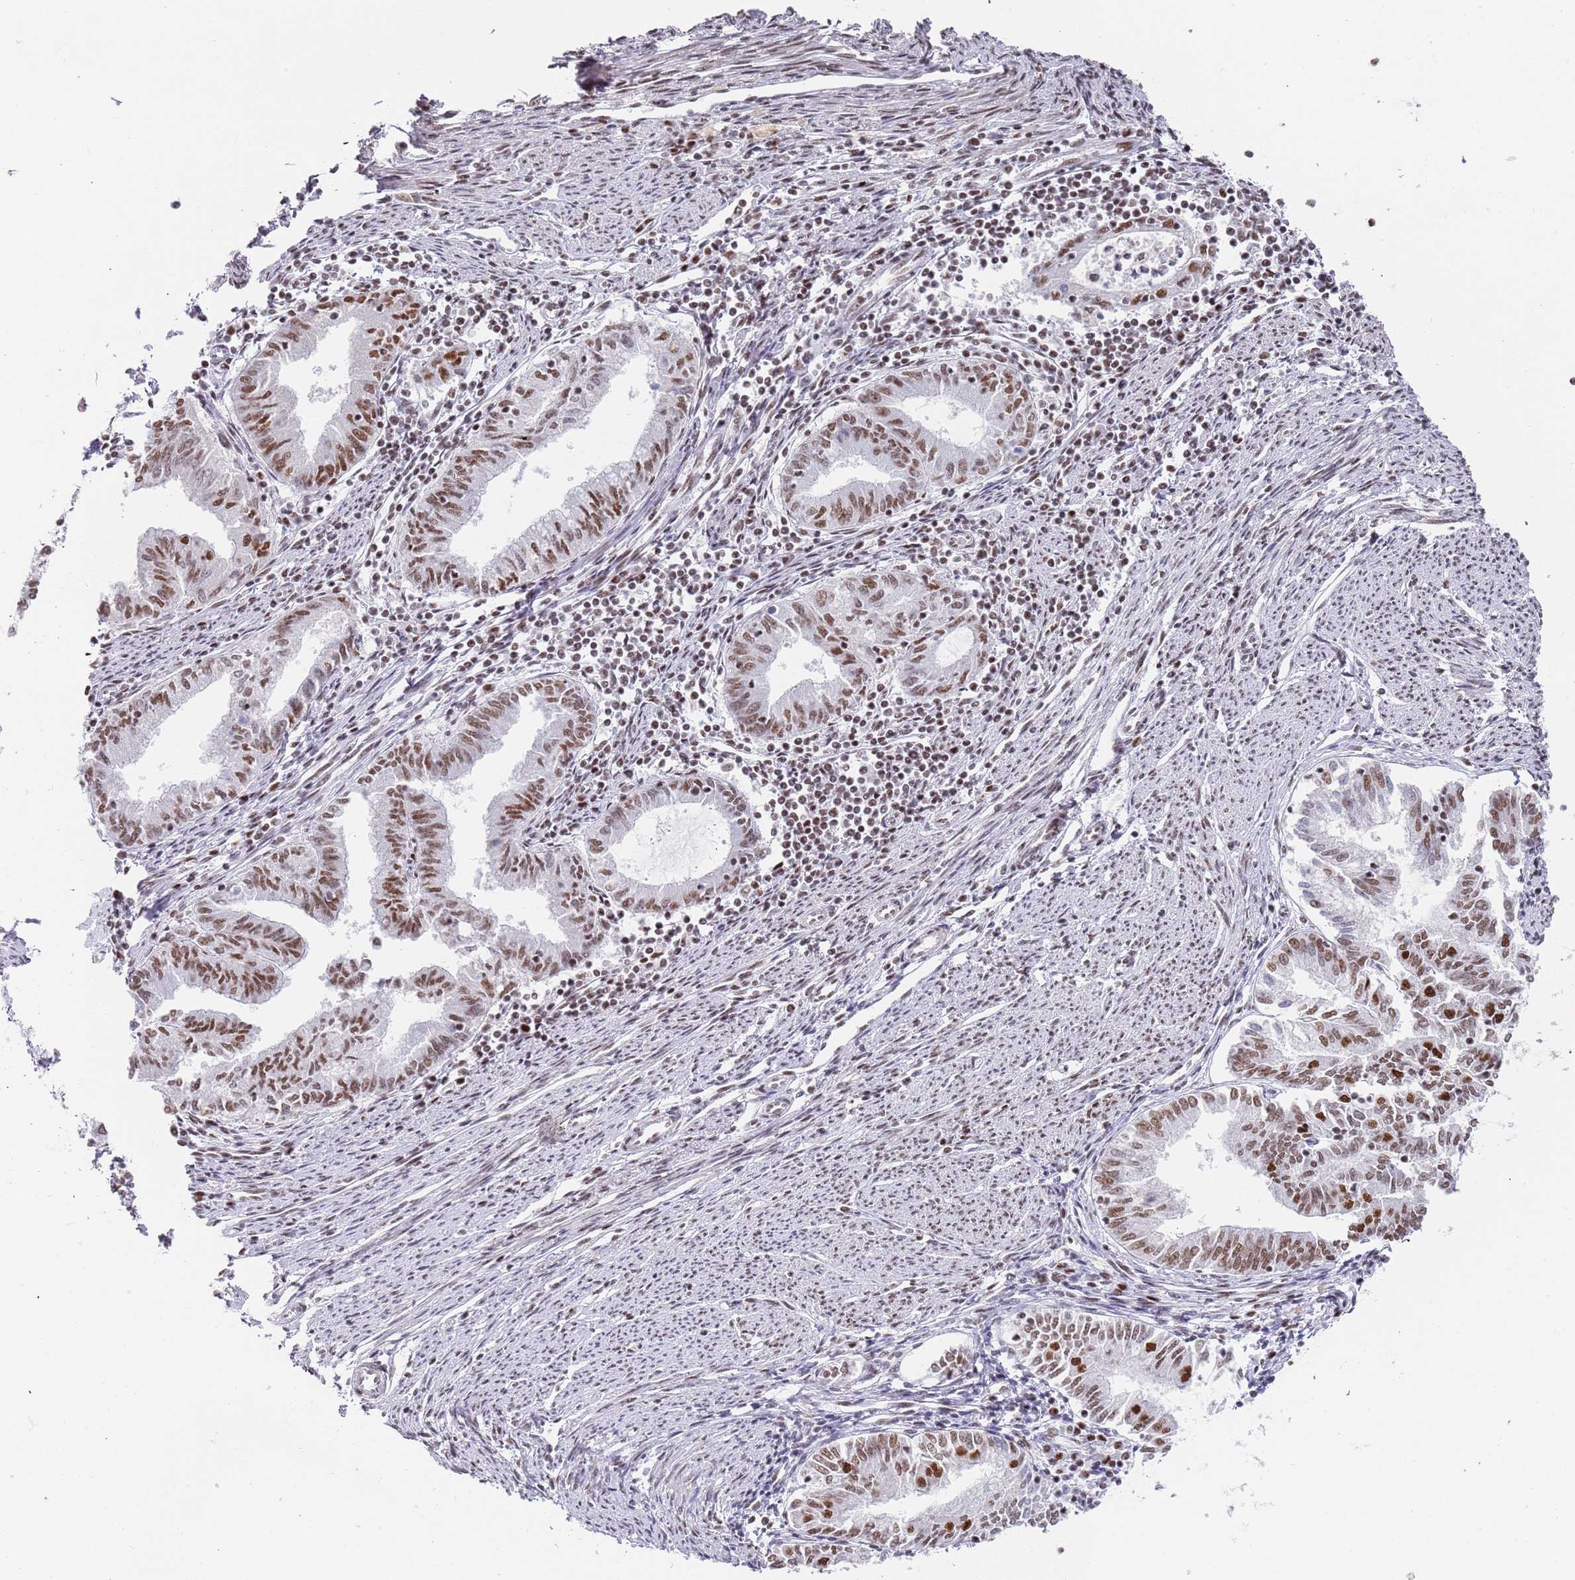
{"staining": {"intensity": "strong", "quantity": ">75%", "location": "nuclear"}, "tissue": "endometrial cancer", "cell_type": "Tumor cells", "image_type": "cancer", "snomed": [{"axis": "morphology", "description": "Adenocarcinoma, NOS"}, {"axis": "topography", "description": "Endometrium"}], "caption": "Immunohistochemistry of endometrial cancer (adenocarcinoma) shows high levels of strong nuclear staining in approximately >75% of tumor cells.", "gene": "AKAP8L", "patient": {"sex": "female", "age": 79}}